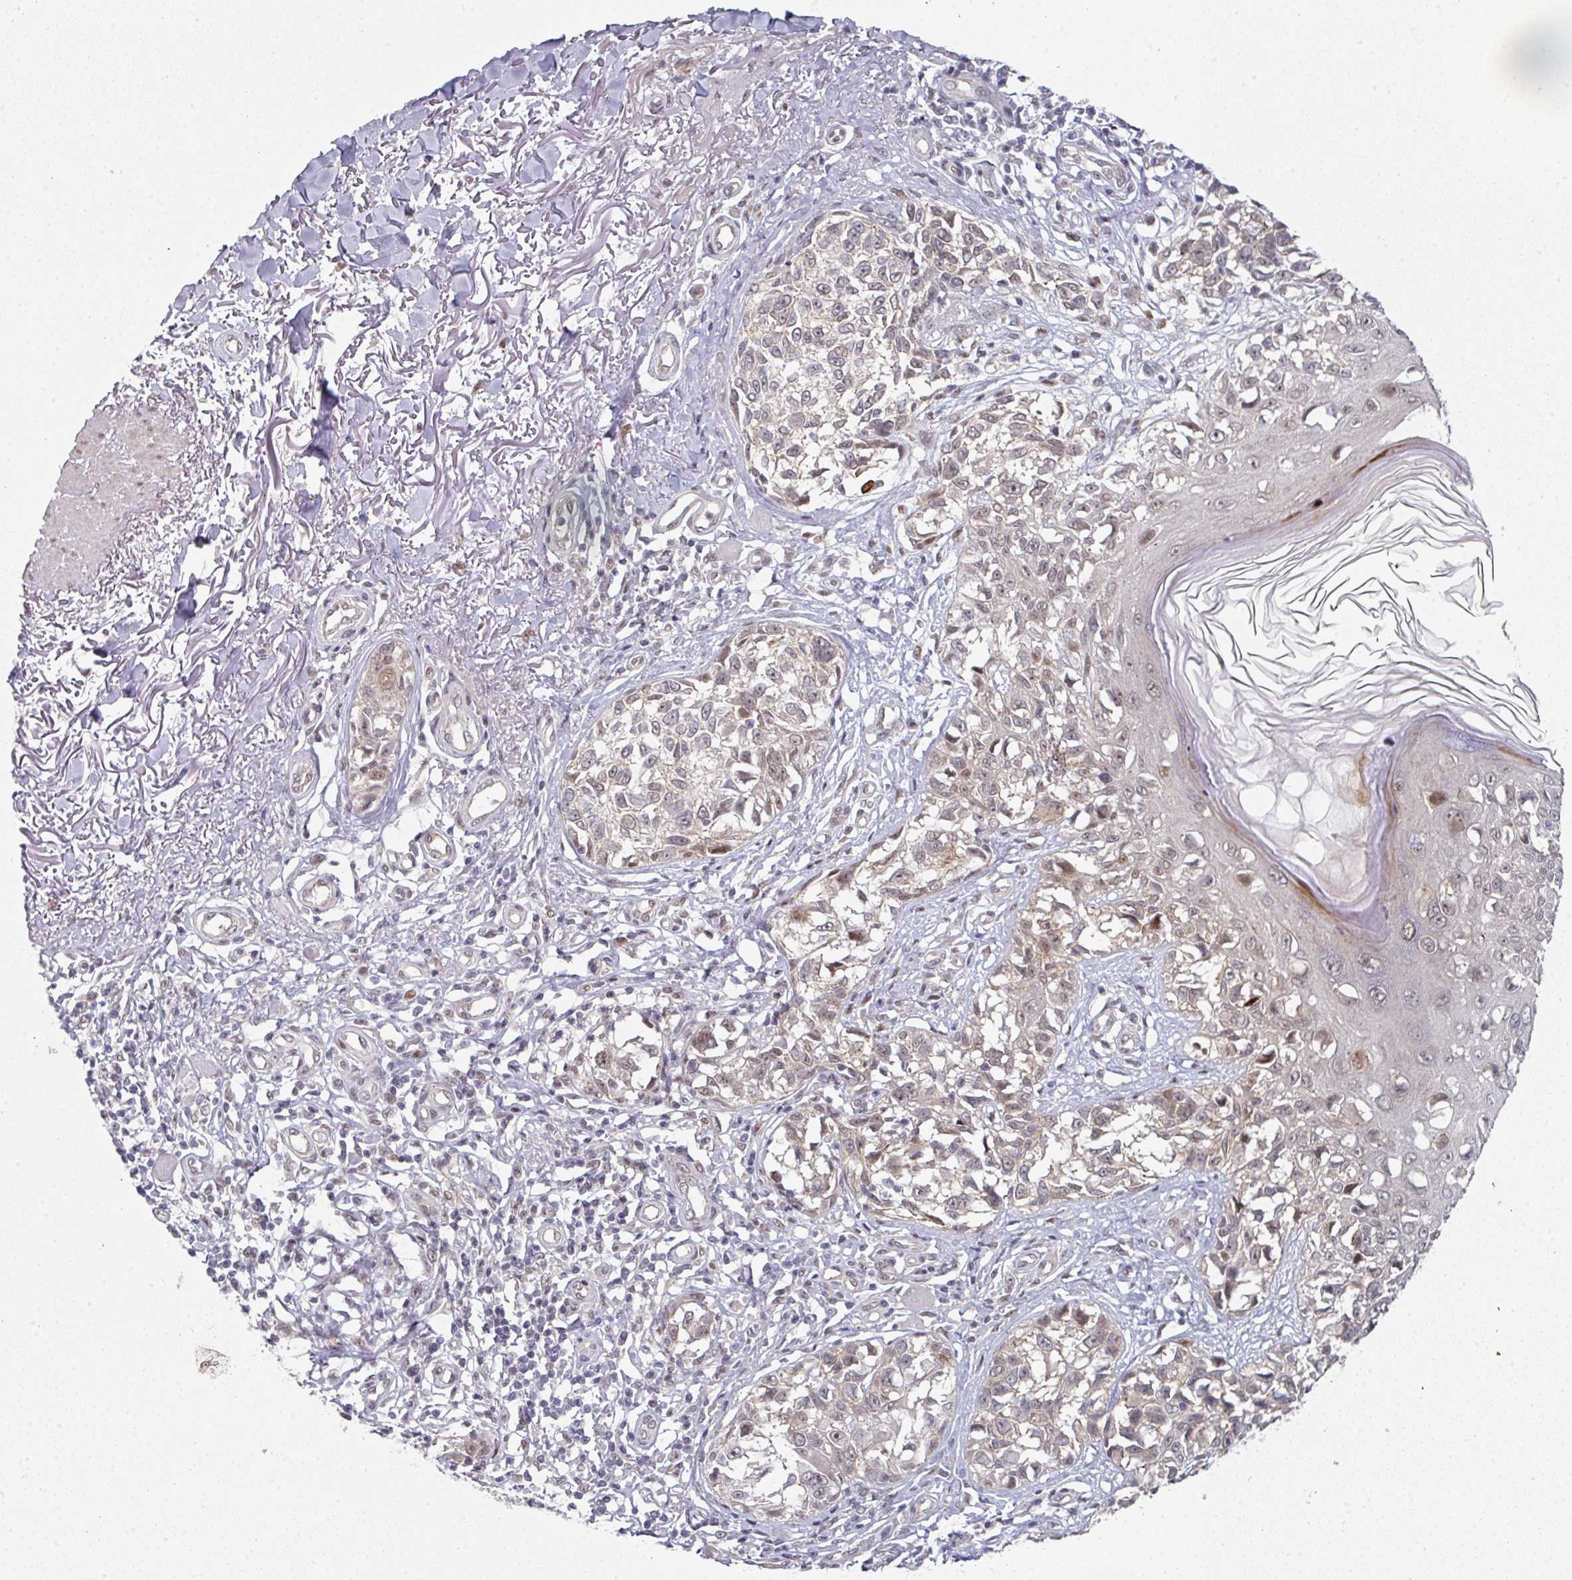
{"staining": {"intensity": "moderate", "quantity": ">75%", "location": "cytoplasmic/membranous"}, "tissue": "melanoma", "cell_type": "Tumor cells", "image_type": "cancer", "snomed": [{"axis": "morphology", "description": "Malignant melanoma, NOS"}, {"axis": "topography", "description": "Skin"}], "caption": "Human melanoma stained for a protein (brown) demonstrates moderate cytoplasmic/membranous positive expression in about >75% of tumor cells.", "gene": "TMCC1", "patient": {"sex": "male", "age": 73}}